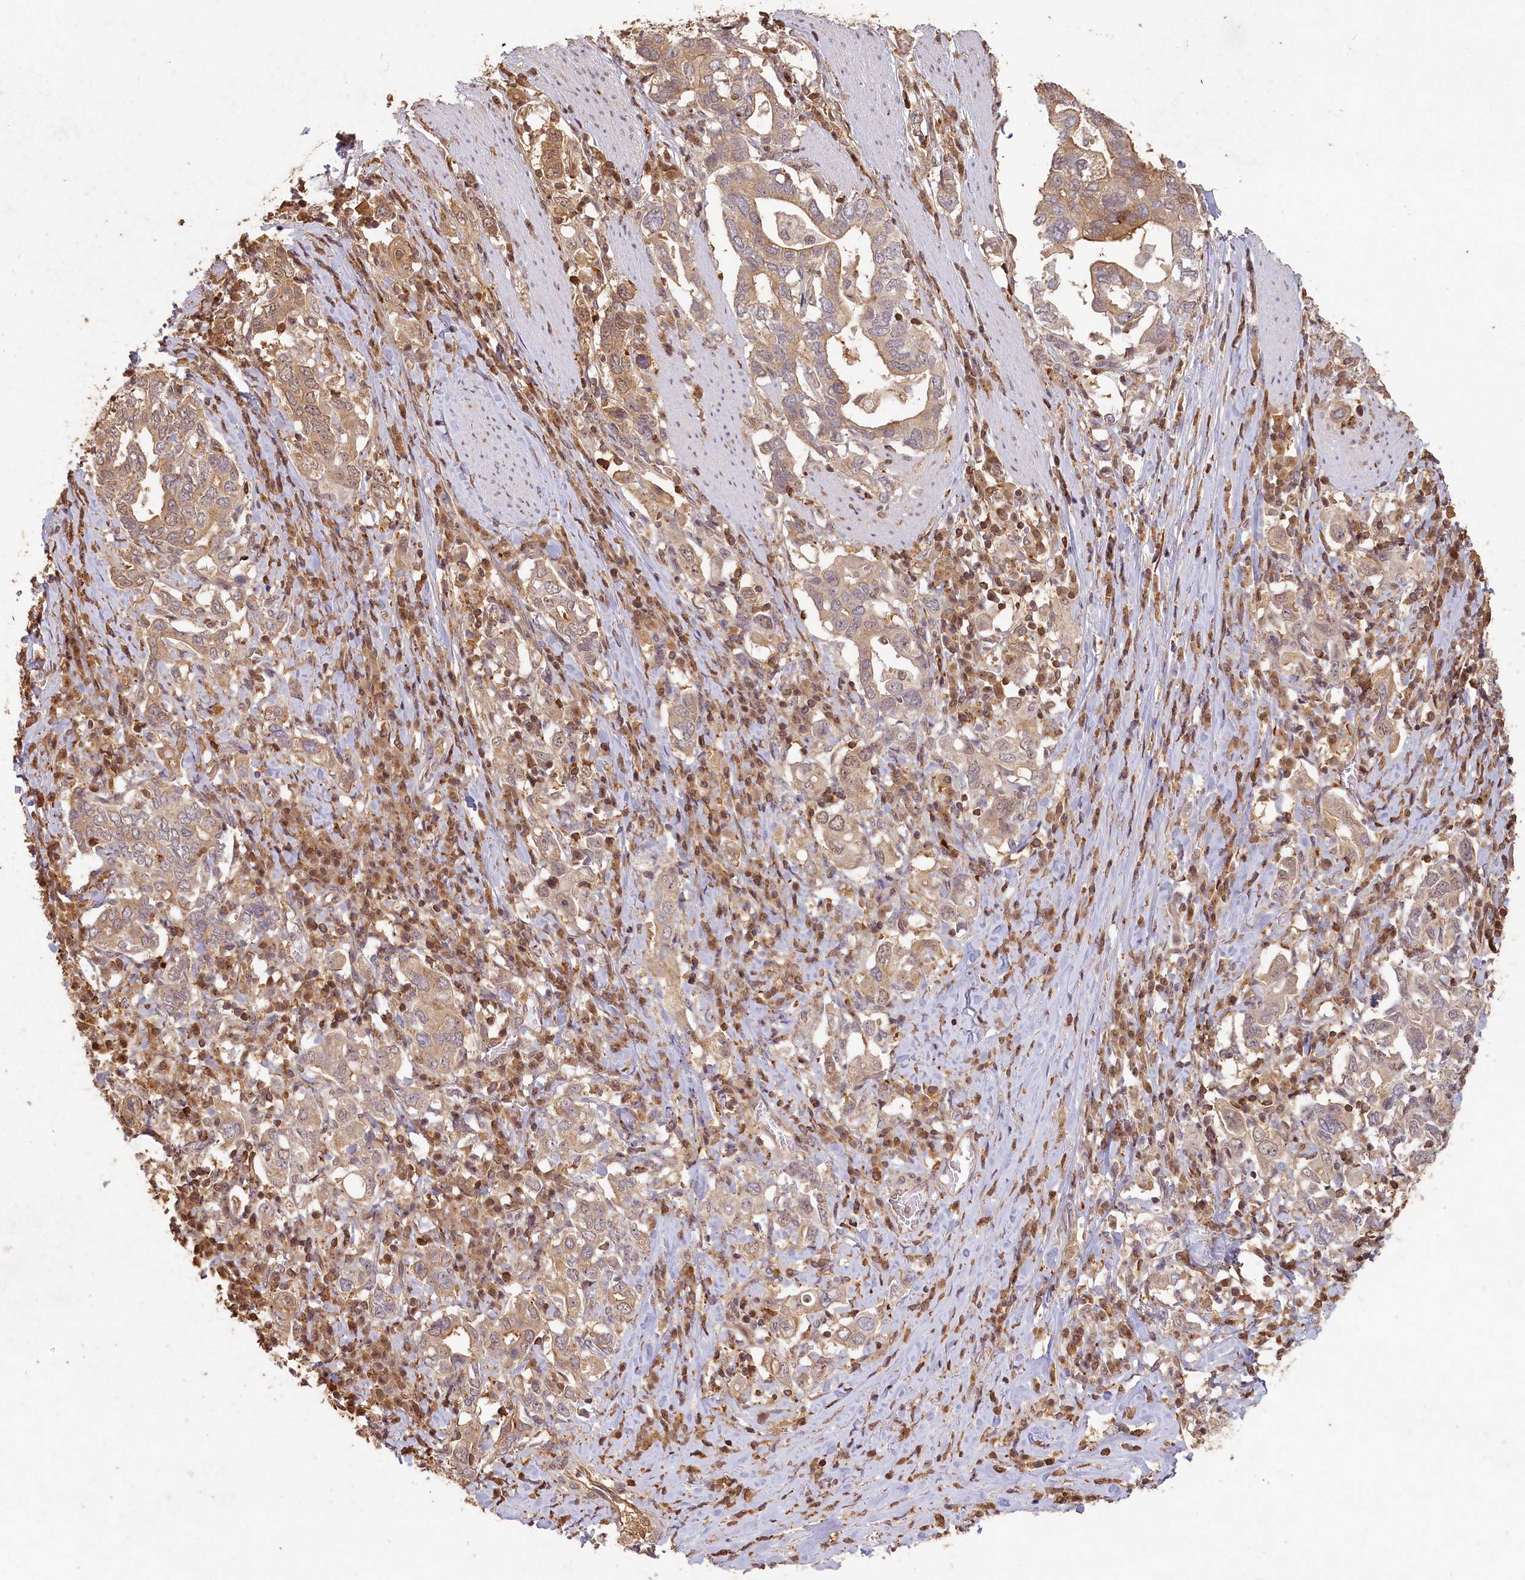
{"staining": {"intensity": "weak", "quantity": ">75%", "location": "cytoplasmic/membranous"}, "tissue": "stomach cancer", "cell_type": "Tumor cells", "image_type": "cancer", "snomed": [{"axis": "morphology", "description": "Adenocarcinoma, NOS"}, {"axis": "topography", "description": "Stomach, upper"}, {"axis": "topography", "description": "Stomach"}], "caption": "Stomach cancer (adenocarcinoma) was stained to show a protein in brown. There is low levels of weak cytoplasmic/membranous expression in about >75% of tumor cells.", "gene": "MADD", "patient": {"sex": "male", "age": 62}}